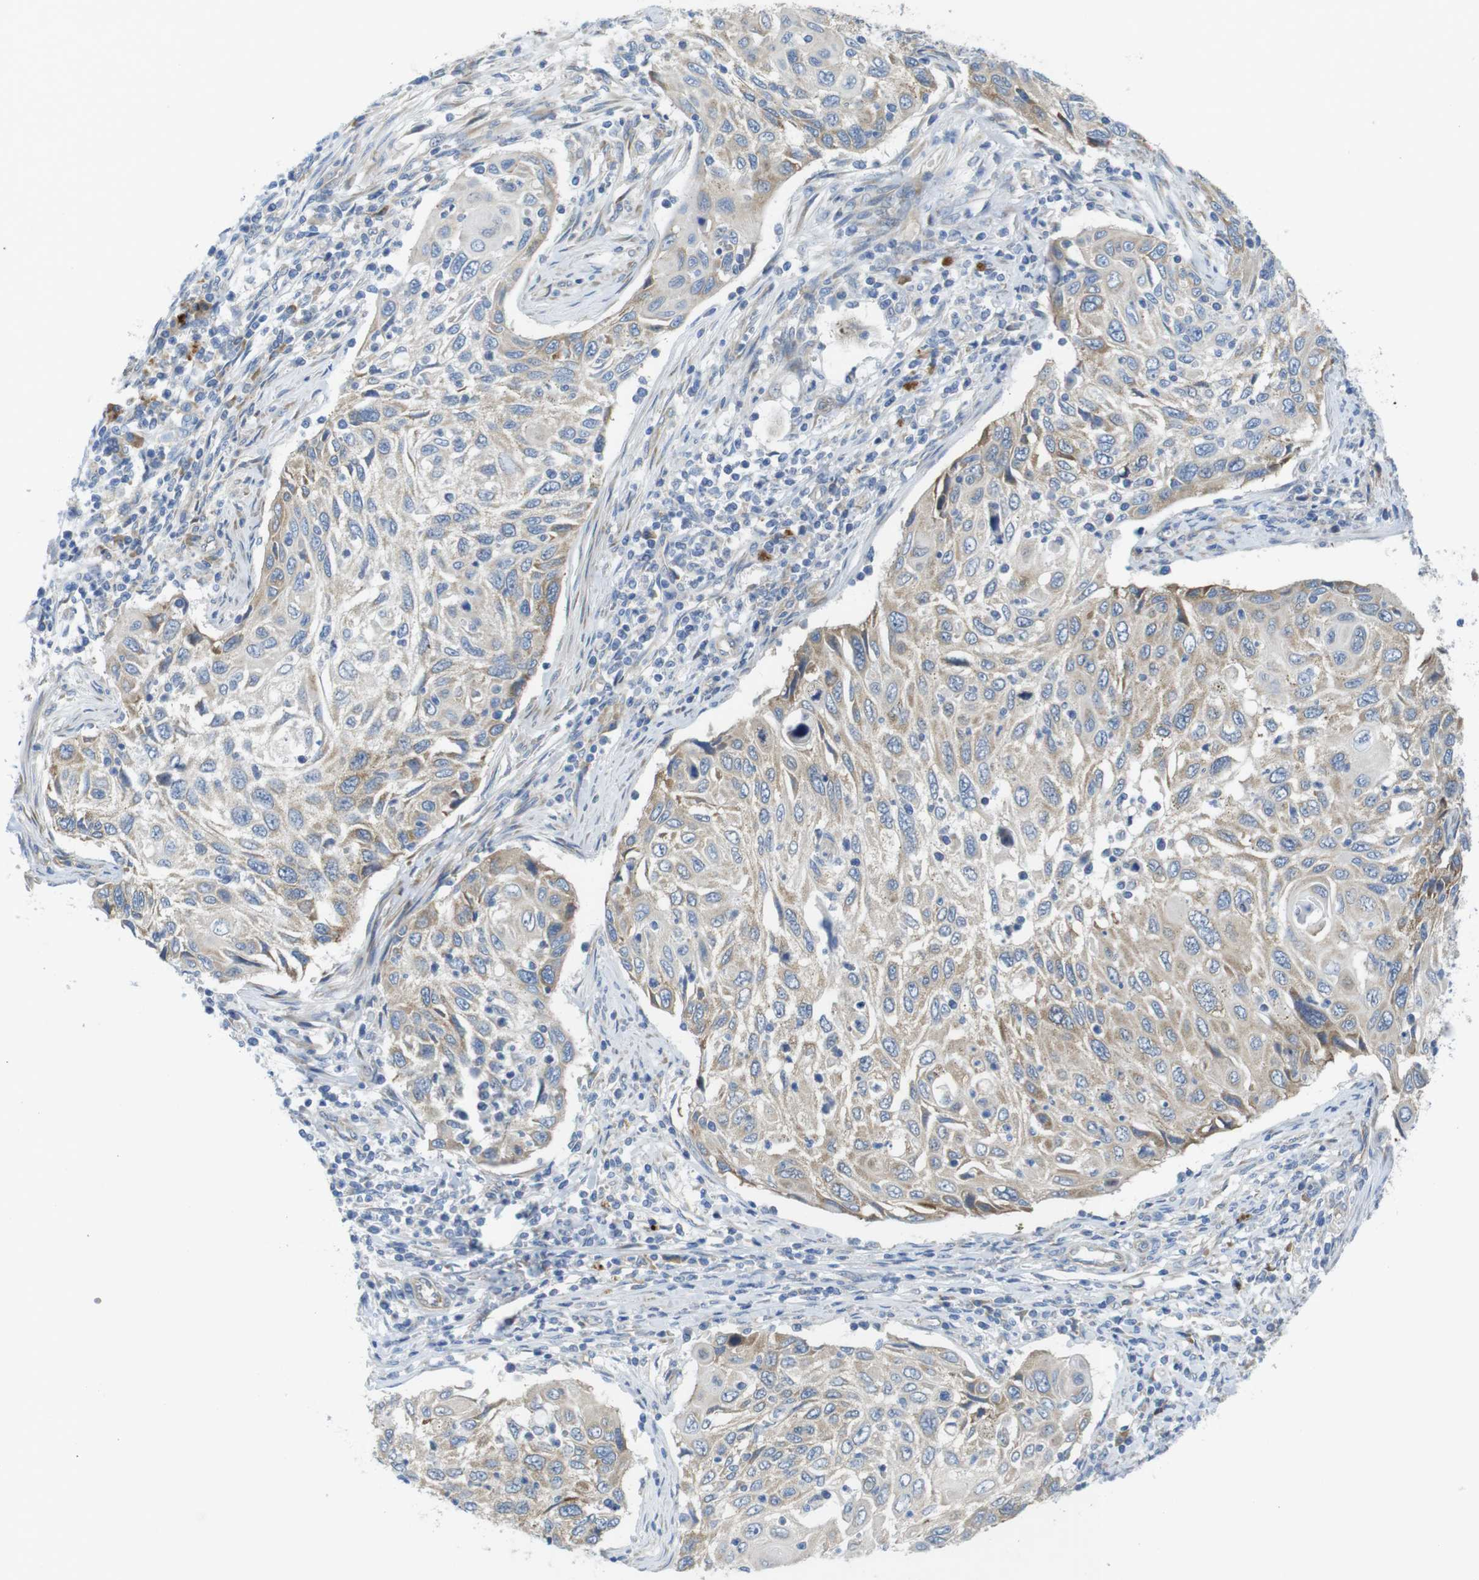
{"staining": {"intensity": "weak", "quantity": ">75%", "location": "cytoplasmic/membranous"}, "tissue": "cervical cancer", "cell_type": "Tumor cells", "image_type": "cancer", "snomed": [{"axis": "morphology", "description": "Squamous cell carcinoma, NOS"}, {"axis": "topography", "description": "Cervix"}], "caption": "Immunohistochemistry (IHC) photomicrograph of neoplastic tissue: cervical cancer (squamous cell carcinoma) stained using immunohistochemistry (IHC) exhibits low levels of weak protein expression localized specifically in the cytoplasmic/membranous of tumor cells, appearing as a cytoplasmic/membranous brown color.", "gene": "TMEM234", "patient": {"sex": "female", "age": 70}}